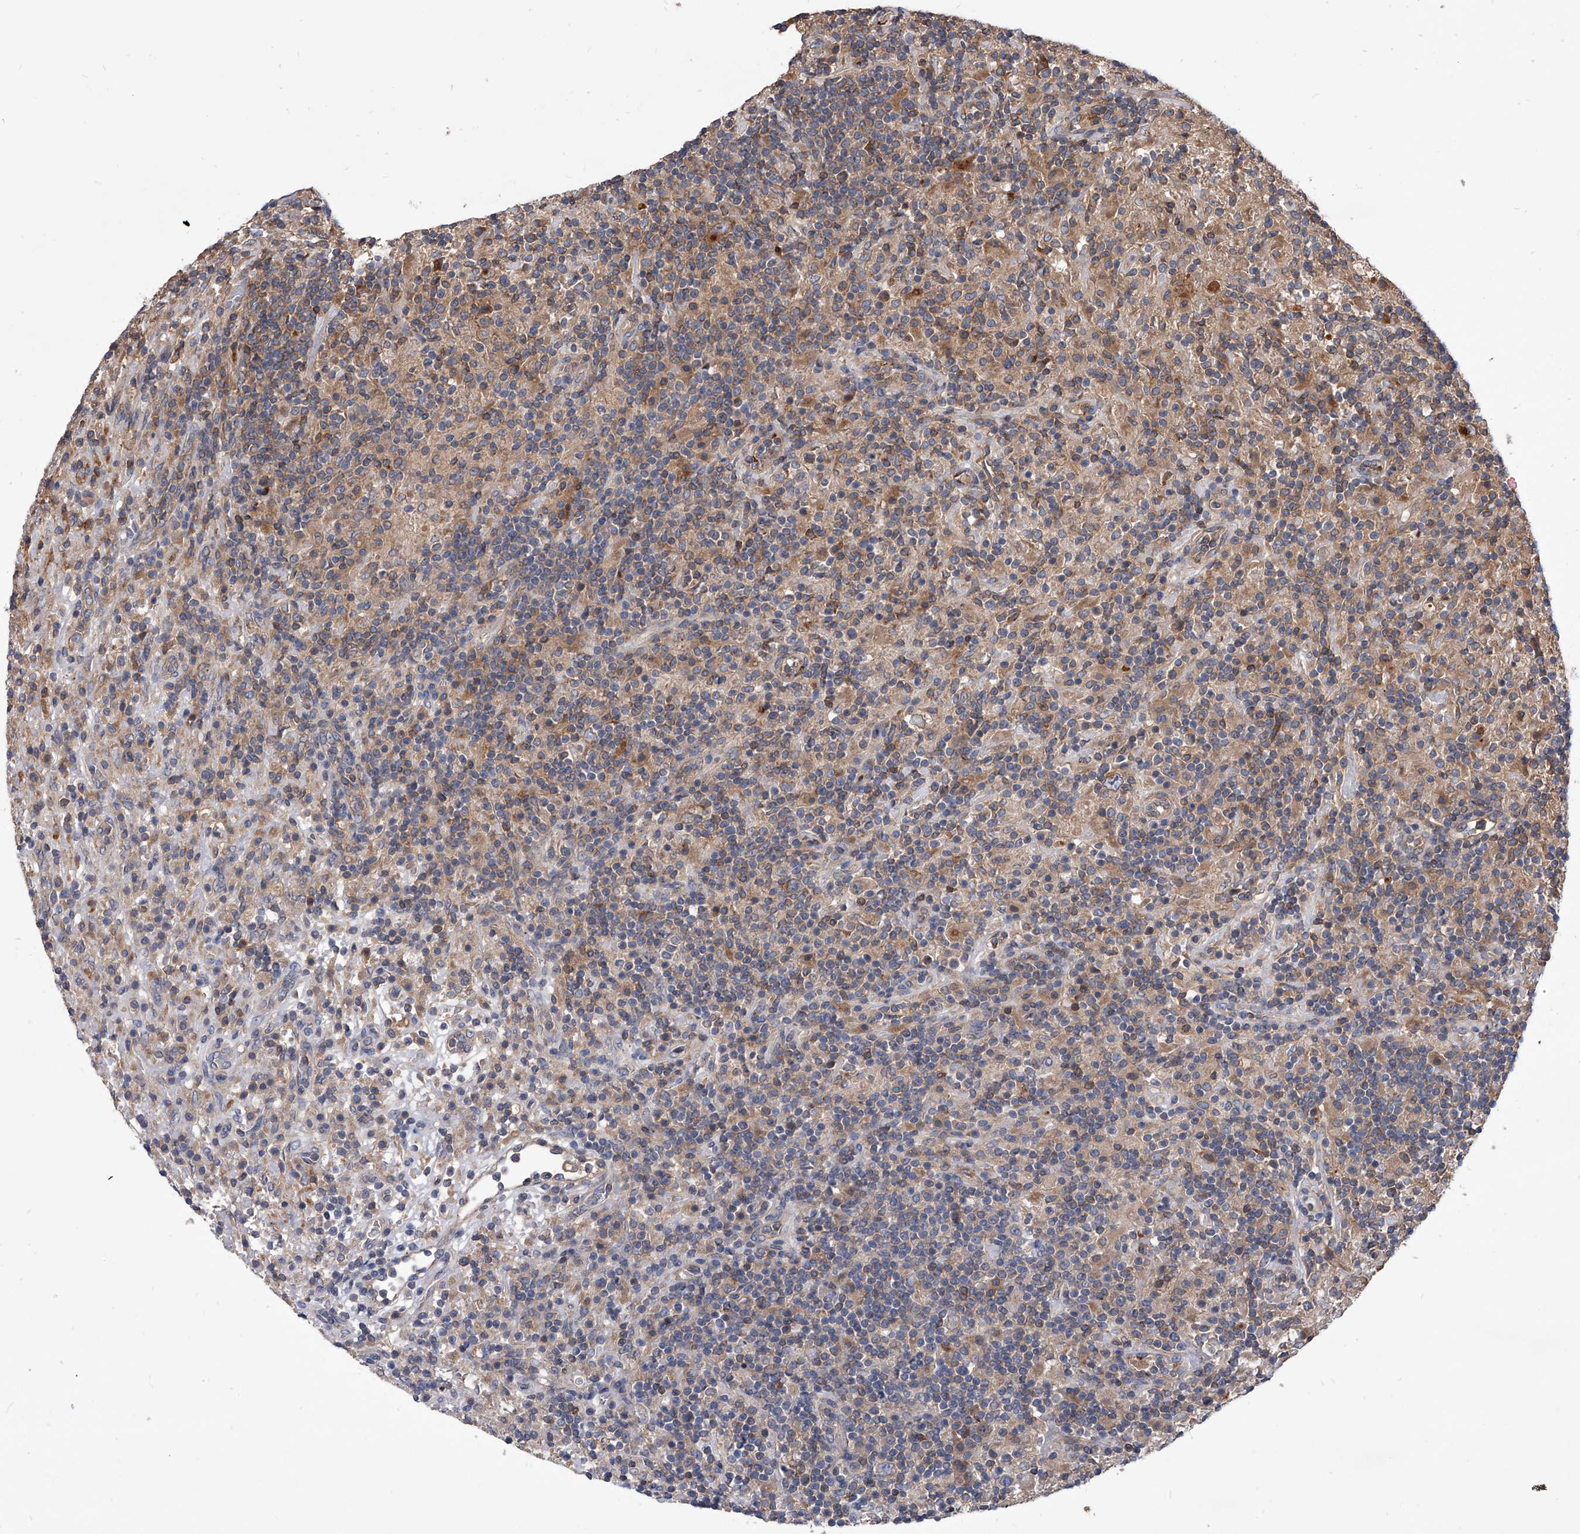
{"staining": {"intensity": "weak", "quantity": ">75%", "location": "cytoplasmic/membranous"}, "tissue": "lymphoma", "cell_type": "Tumor cells", "image_type": "cancer", "snomed": [{"axis": "morphology", "description": "Hodgkin's disease, NOS"}, {"axis": "topography", "description": "Lymph node"}], "caption": "High-power microscopy captured an immunohistochemistry (IHC) photomicrograph of Hodgkin's disease, revealing weak cytoplasmic/membranous positivity in approximately >75% of tumor cells.", "gene": "CUL7", "patient": {"sex": "male", "age": 70}}